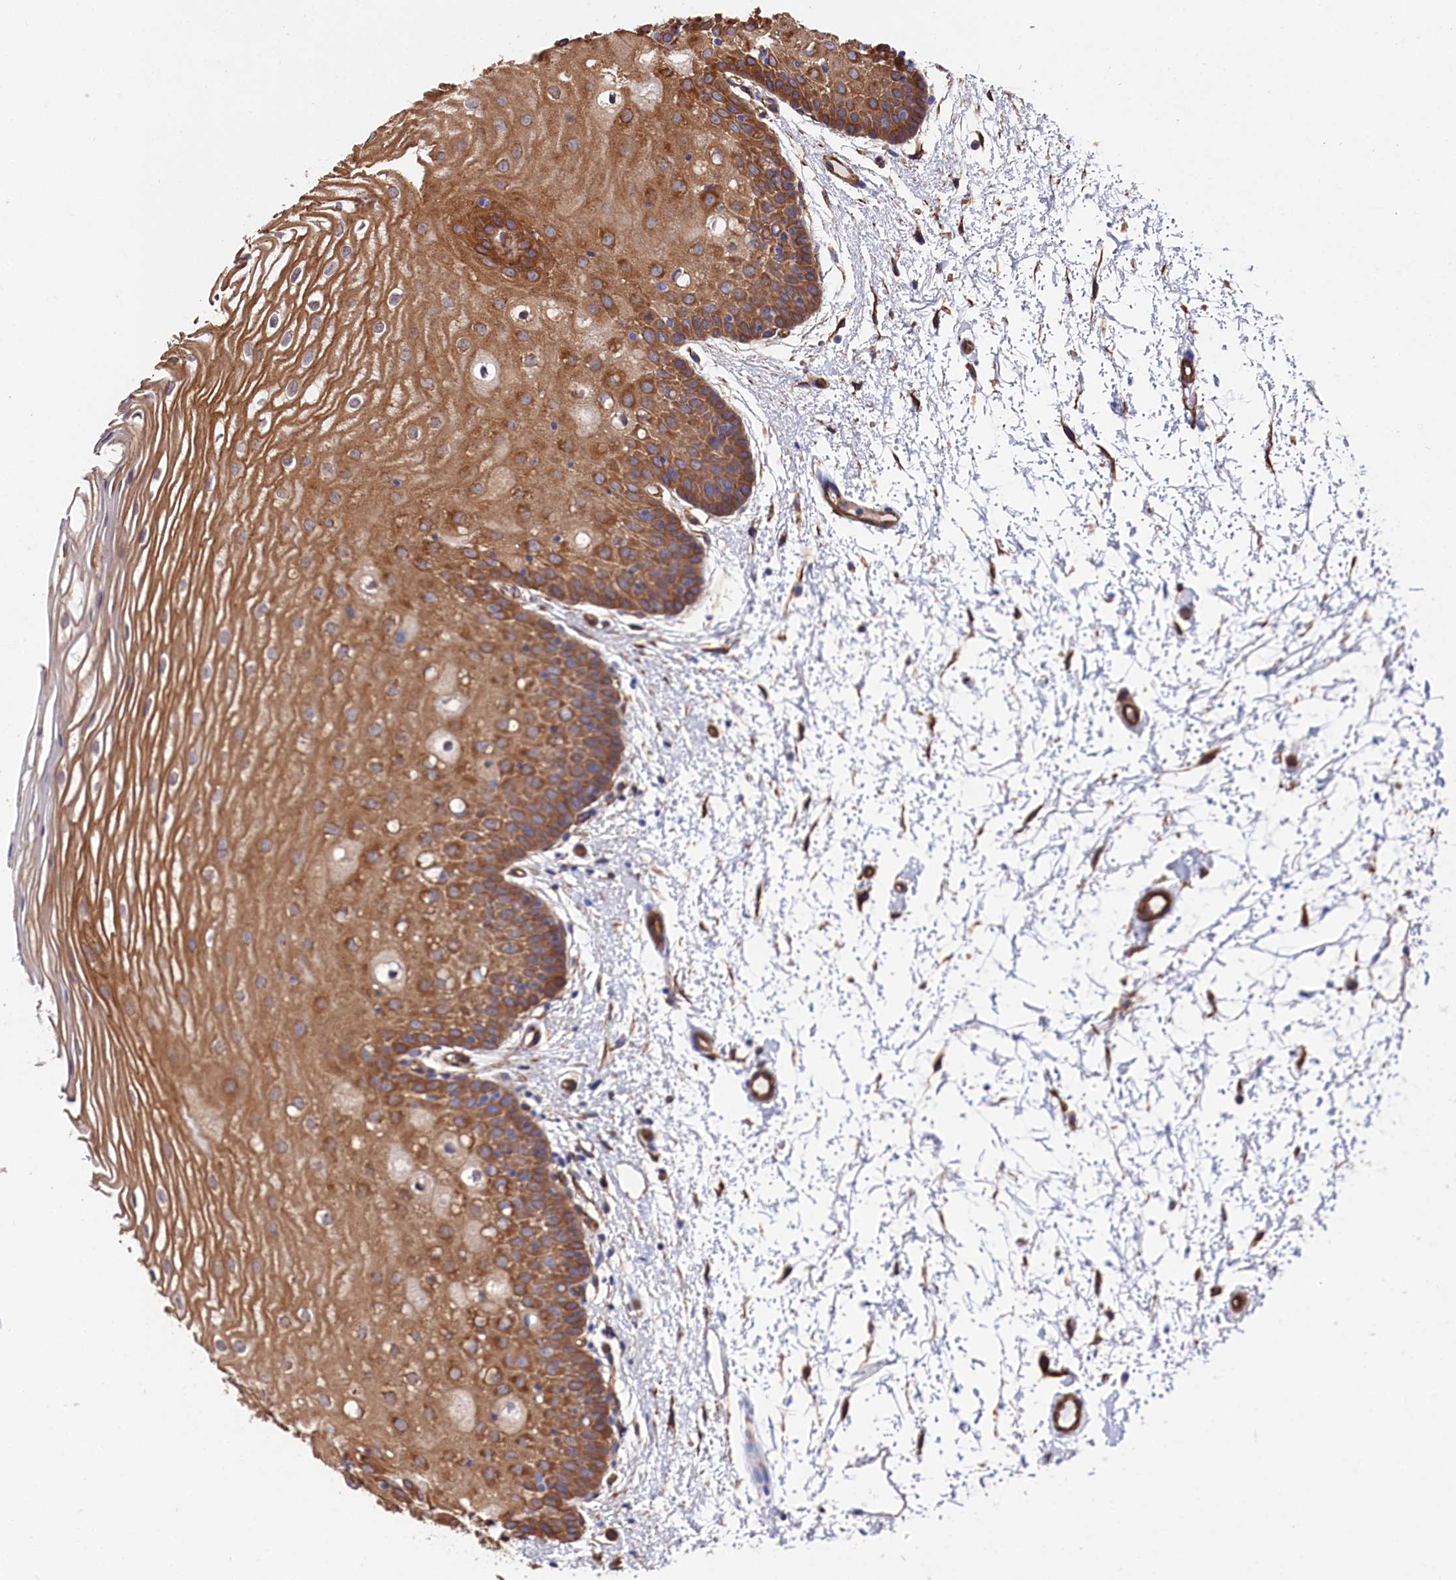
{"staining": {"intensity": "moderate", "quantity": ">75%", "location": "cytoplasmic/membranous"}, "tissue": "oral mucosa", "cell_type": "Squamous epithelial cells", "image_type": "normal", "snomed": [{"axis": "morphology", "description": "Normal tissue, NOS"}, {"axis": "topography", "description": "Oral tissue"}, {"axis": "topography", "description": "Tounge, NOS"}], "caption": "Immunohistochemistry image of normal oral mucosa: oral mucosa stained using IHC demonstrates medium levels of moderate protein expression localized specifically in the cytoplasmic/membranous of squamous epithelial cells, appearing as a cytoplasmic/membranous brown color.", "gene": "TNKS1BP1", "patient": {"sex": "female", "age": 73}}